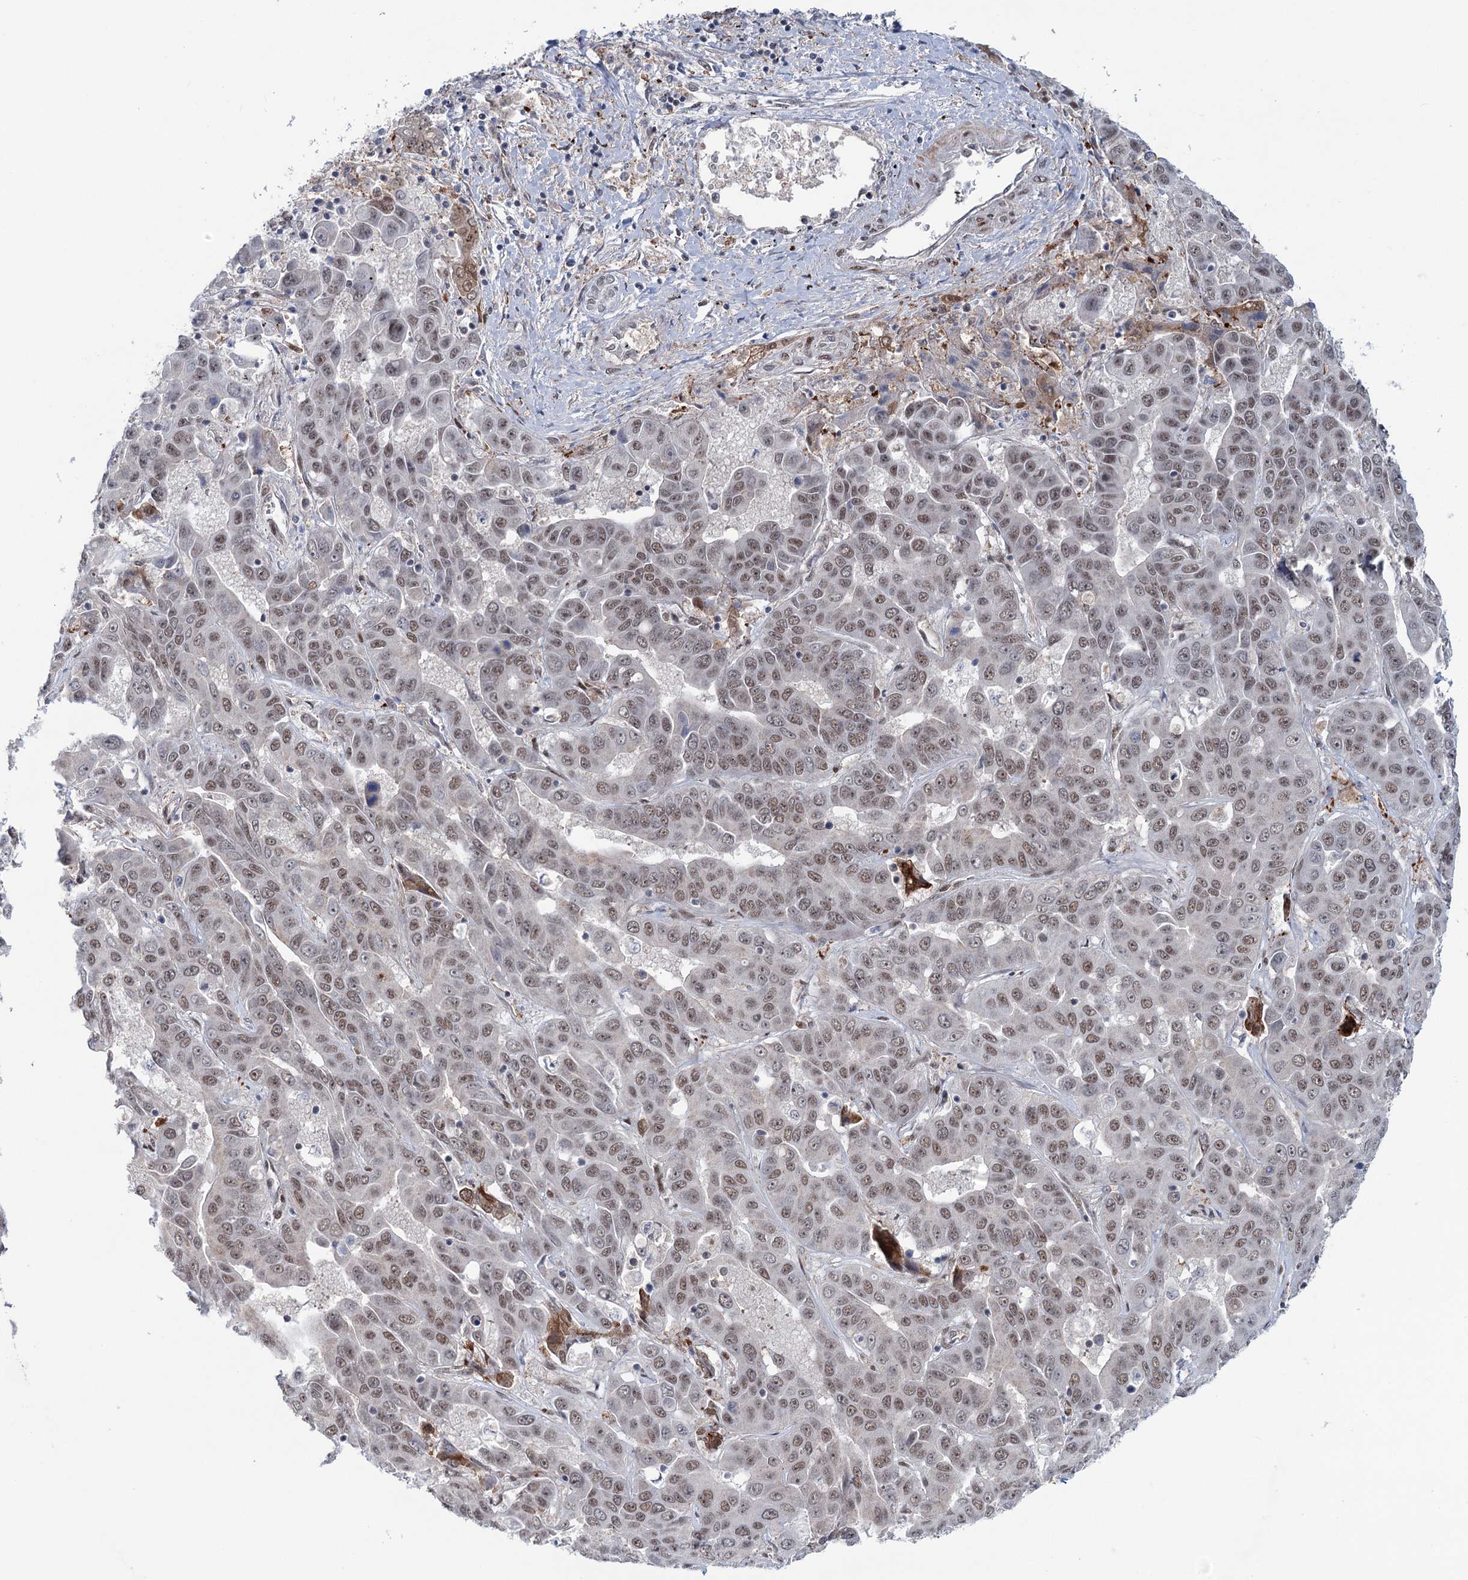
{"staining": {"intensity": "moderate", "quantity": ">75%", "location": "nuclear"}, "tissue": "liver cancer", "cell_type": "Tumor cells", "image_type": "cancer", "snomed": [{"axis": "morphology", "description": "Cholangiocarcinoma"}, {"axis": "topography", "description": "Liver"}], "caption": "Immunohistochemistry (IHC) staining of liver cancer, which exhibits medium levels of moderate nuclear positivity in about >75% of tumor cells indicating moderate nuclear protein staining. The staining was performed using DAB (3,3'-diaminobenzidine) (brown) for protein detection and nuclei were counterstained in hematoxylin (blue).", "gene": "FAM53A", "patient": {"sex": "female", "age": 52}}